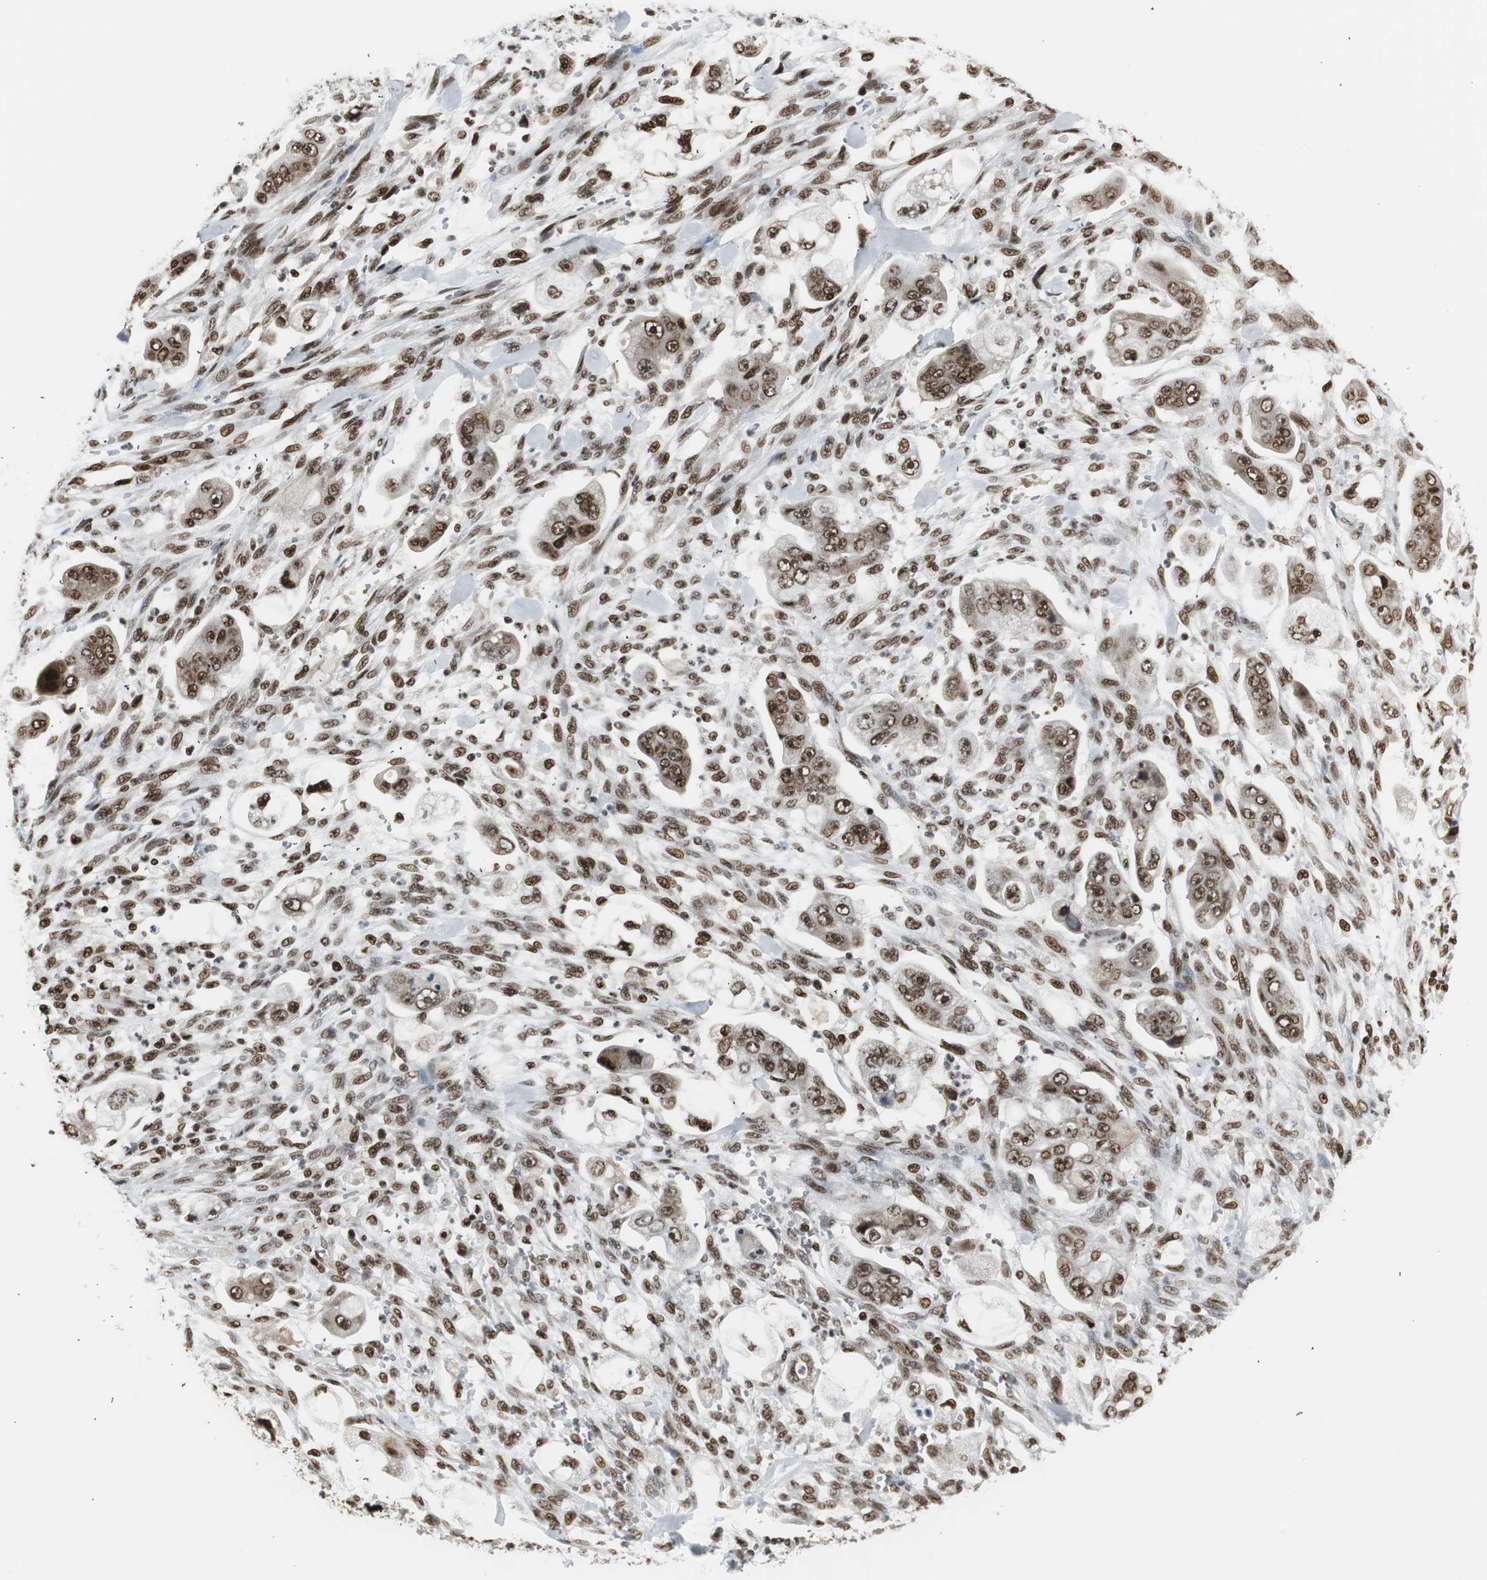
{"staining": {"intensity": "strong", "quantity": ">75%", "location": "nuclear"}, "tissue": "stomach cancer", "cell_type": "Tumor cells", "image_type": "cancer", "snomed": [{"axis": "morphology", "description": "Adenocarcinoma, NOS"}, {"axis": "topography", "description": "Stomach"}], "caption": "A photomicrograph of human adenocarcinoma (stomach) stained for a protein reveals strong nuclear brown staining in tumor cells. (DAB IHC, brown staining for protein, blue staining for nuclei).", "gene": "PARN", "patient": {"sex": "male", "age": 62}}